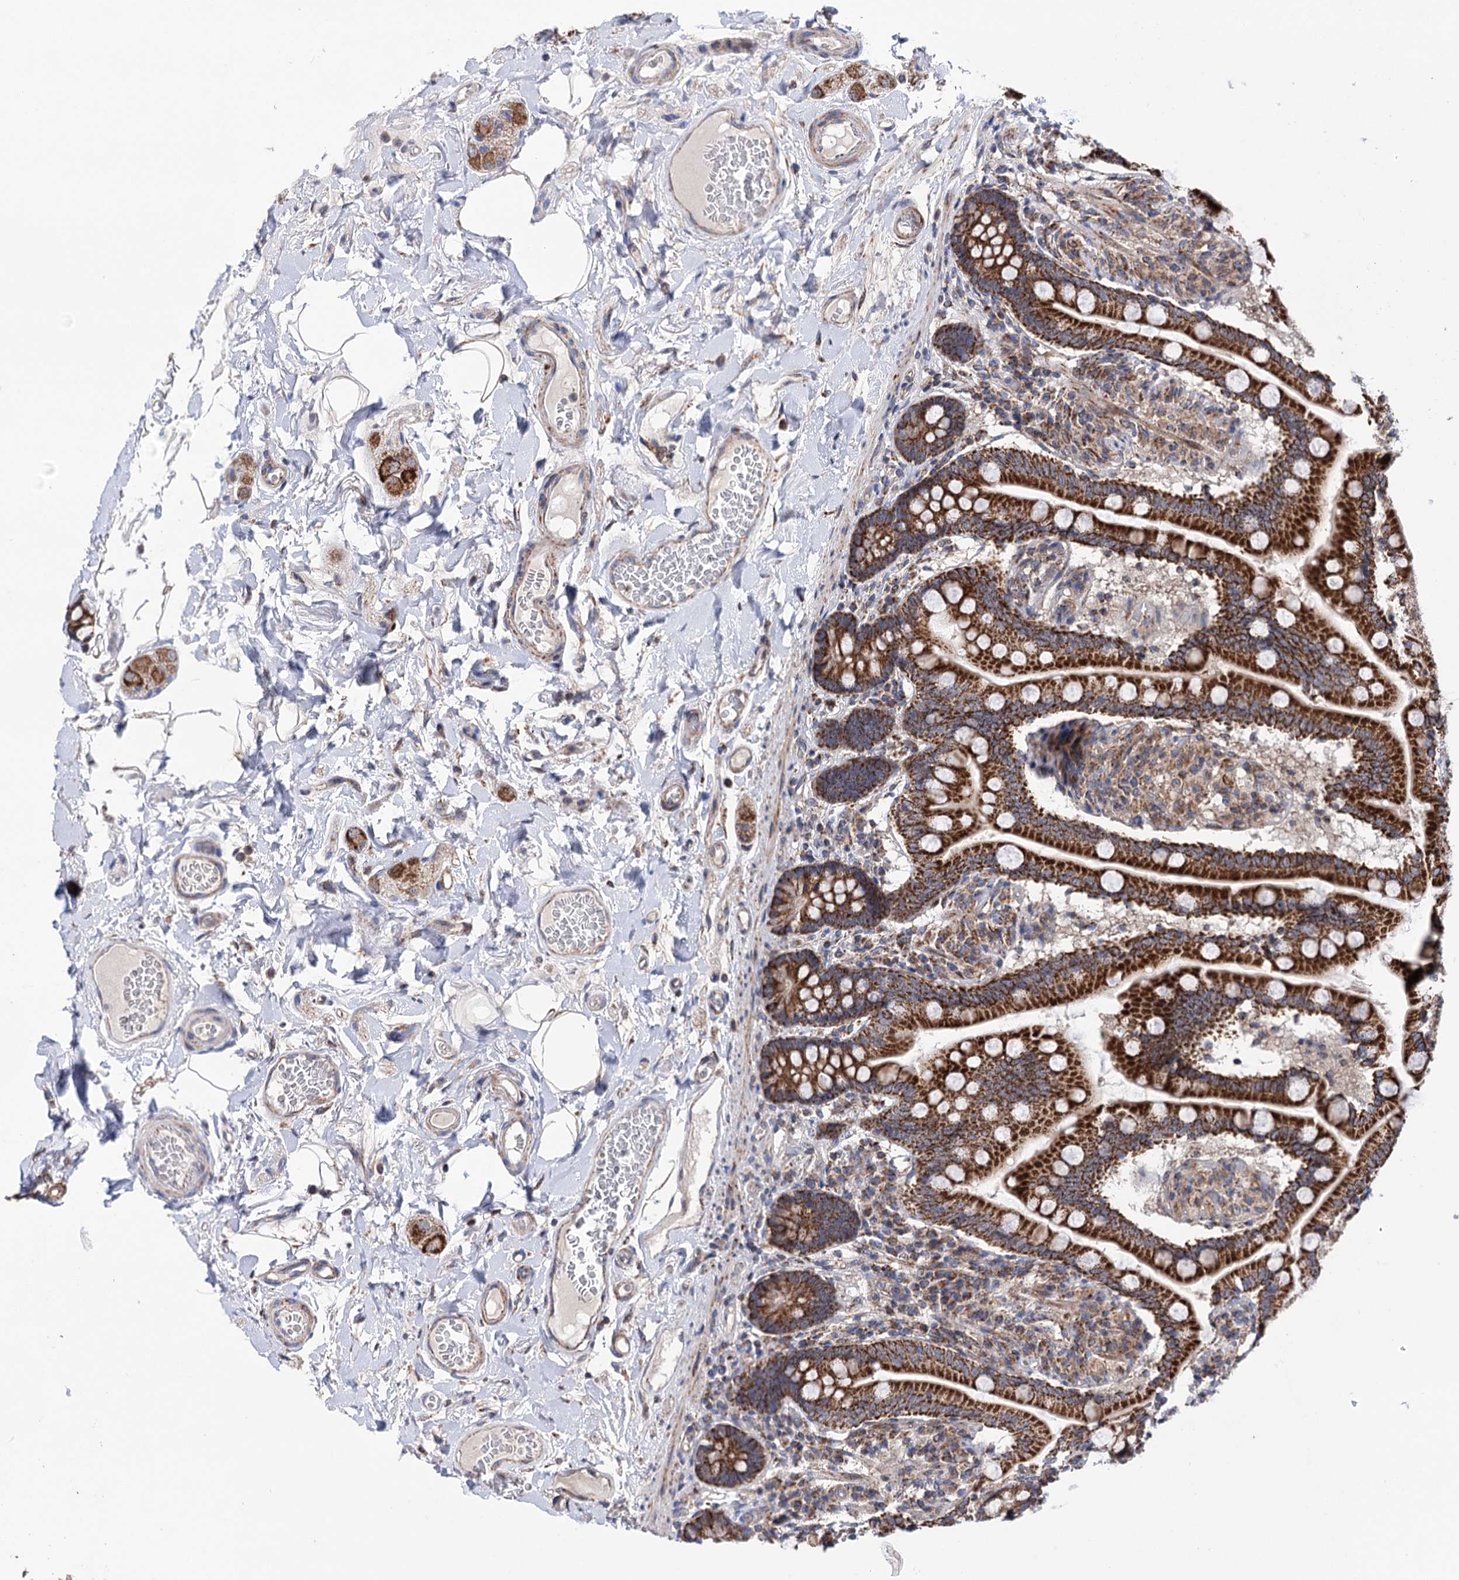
{"staining": {"intensity": "strong", "quantity": ">75%", "location": "cytoplasmic/membranous"}, "tissue": "small intestine", "cell_type": "Glandular cells", "image_type": "normal", "snomed": [{"axis": "morphology", "description": "Normal tissue, NOS"}, {"axis": "topography", "description": "Small intestine"}], "caption": "Immunohistochemical staining of unremarkable small intestine displays strong cytoplasmic/membranous protein staining in approximately >75% of glandular cells. (Stains: DAB (3,3'-diaminobenzidine) in brown, nuclei in blue, Microscopy: brightfield microscopy at high magnification).", "gene": "SUCLA2", "patient": {"sex": "female", "age": 64}}